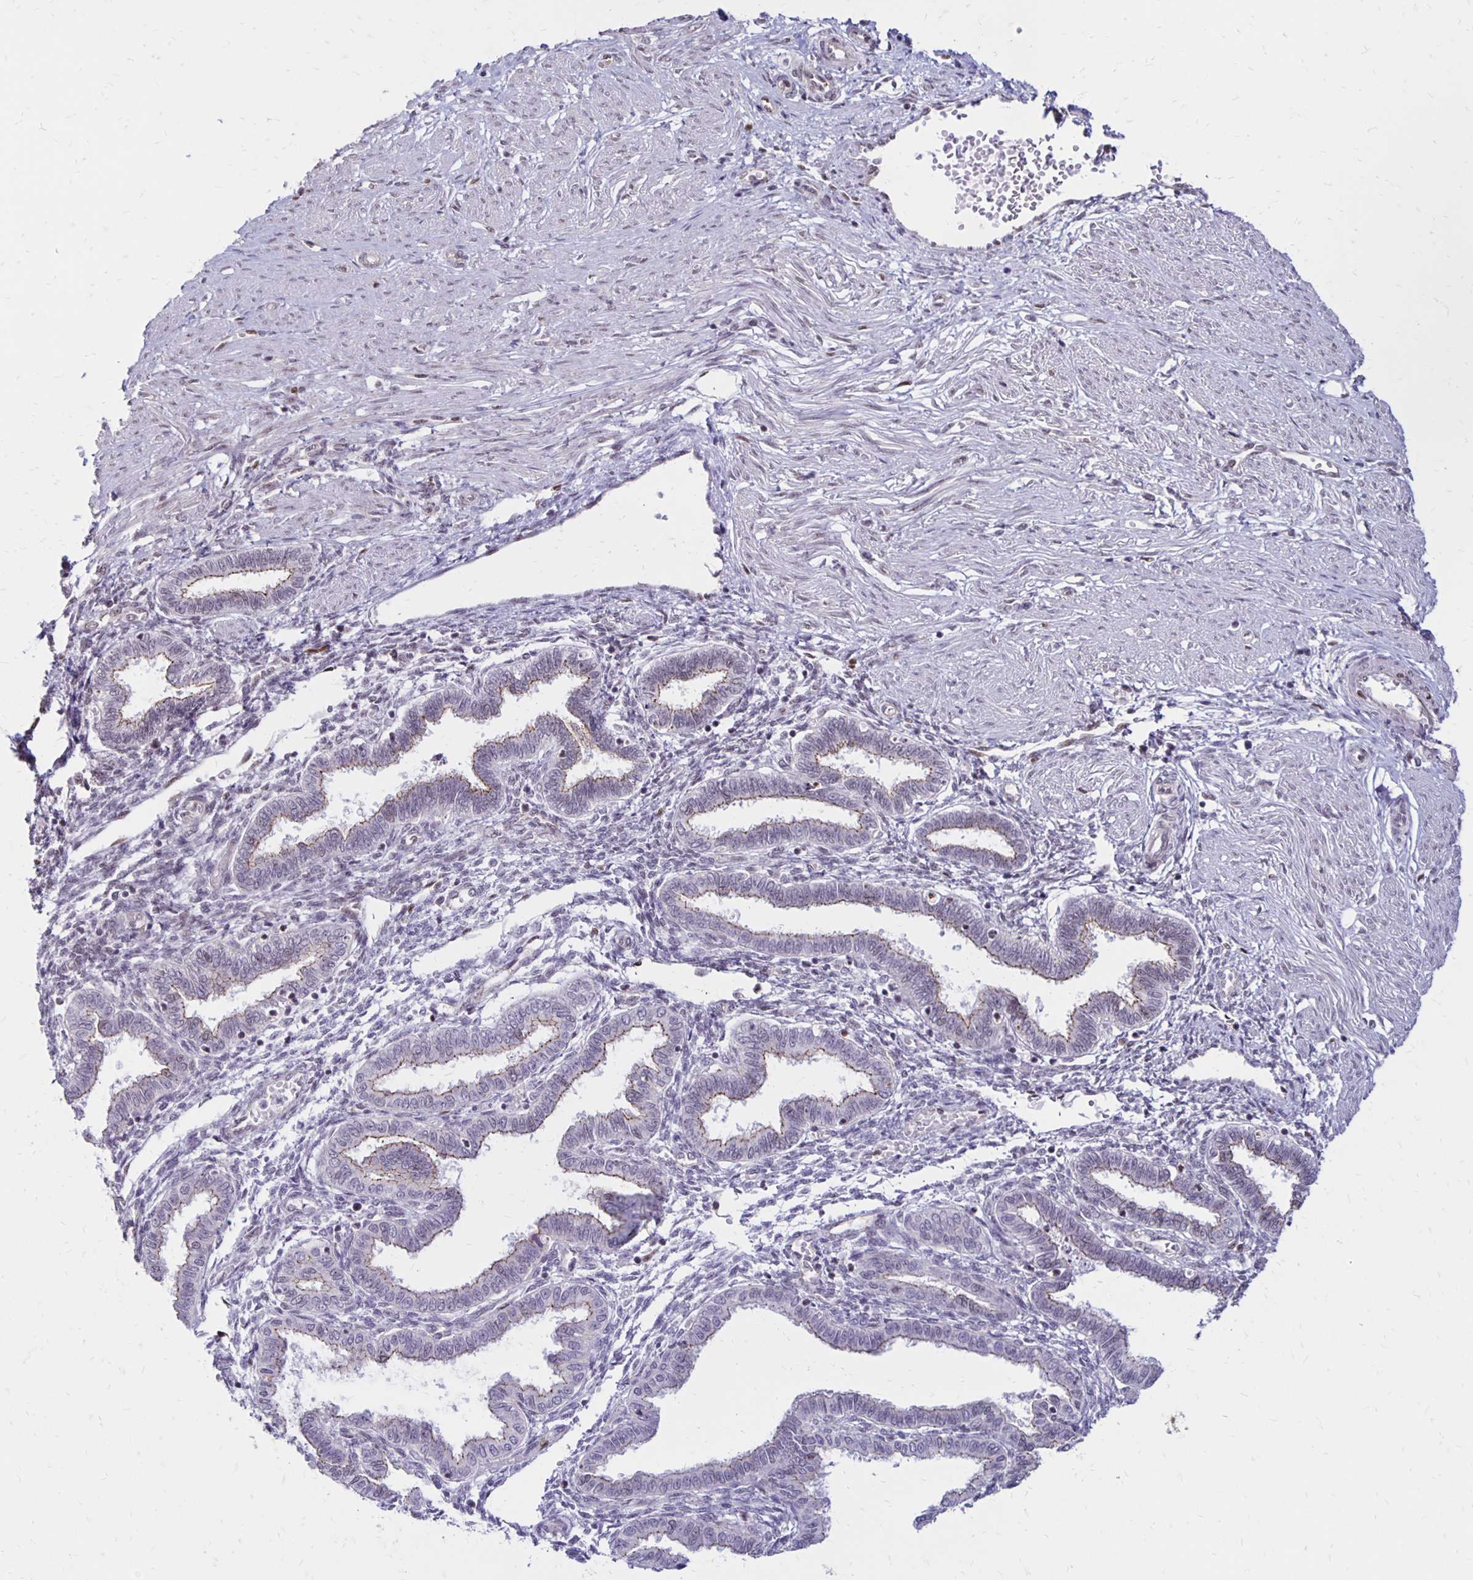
{"staining": {"intensity": "weak", "quantity": "<25%", "location": "nuclear"}, "tissue": "endometrium", "cell_type": "Cells in endometrial stroma", "image_type": "normal", "snomed": [{"axis": "morphology", "description": "Normal tissue, NOS"}, {"axis": "topography", "description": "Endometrium"}], "caption": "A high-resolution photomicrograph shows IHC staining of normal endometrium, which demonstrates no significant positivity in cells in endometrial stroma.", "gene": "DDB2", "patient": {"sex": "female", "age": 33}}